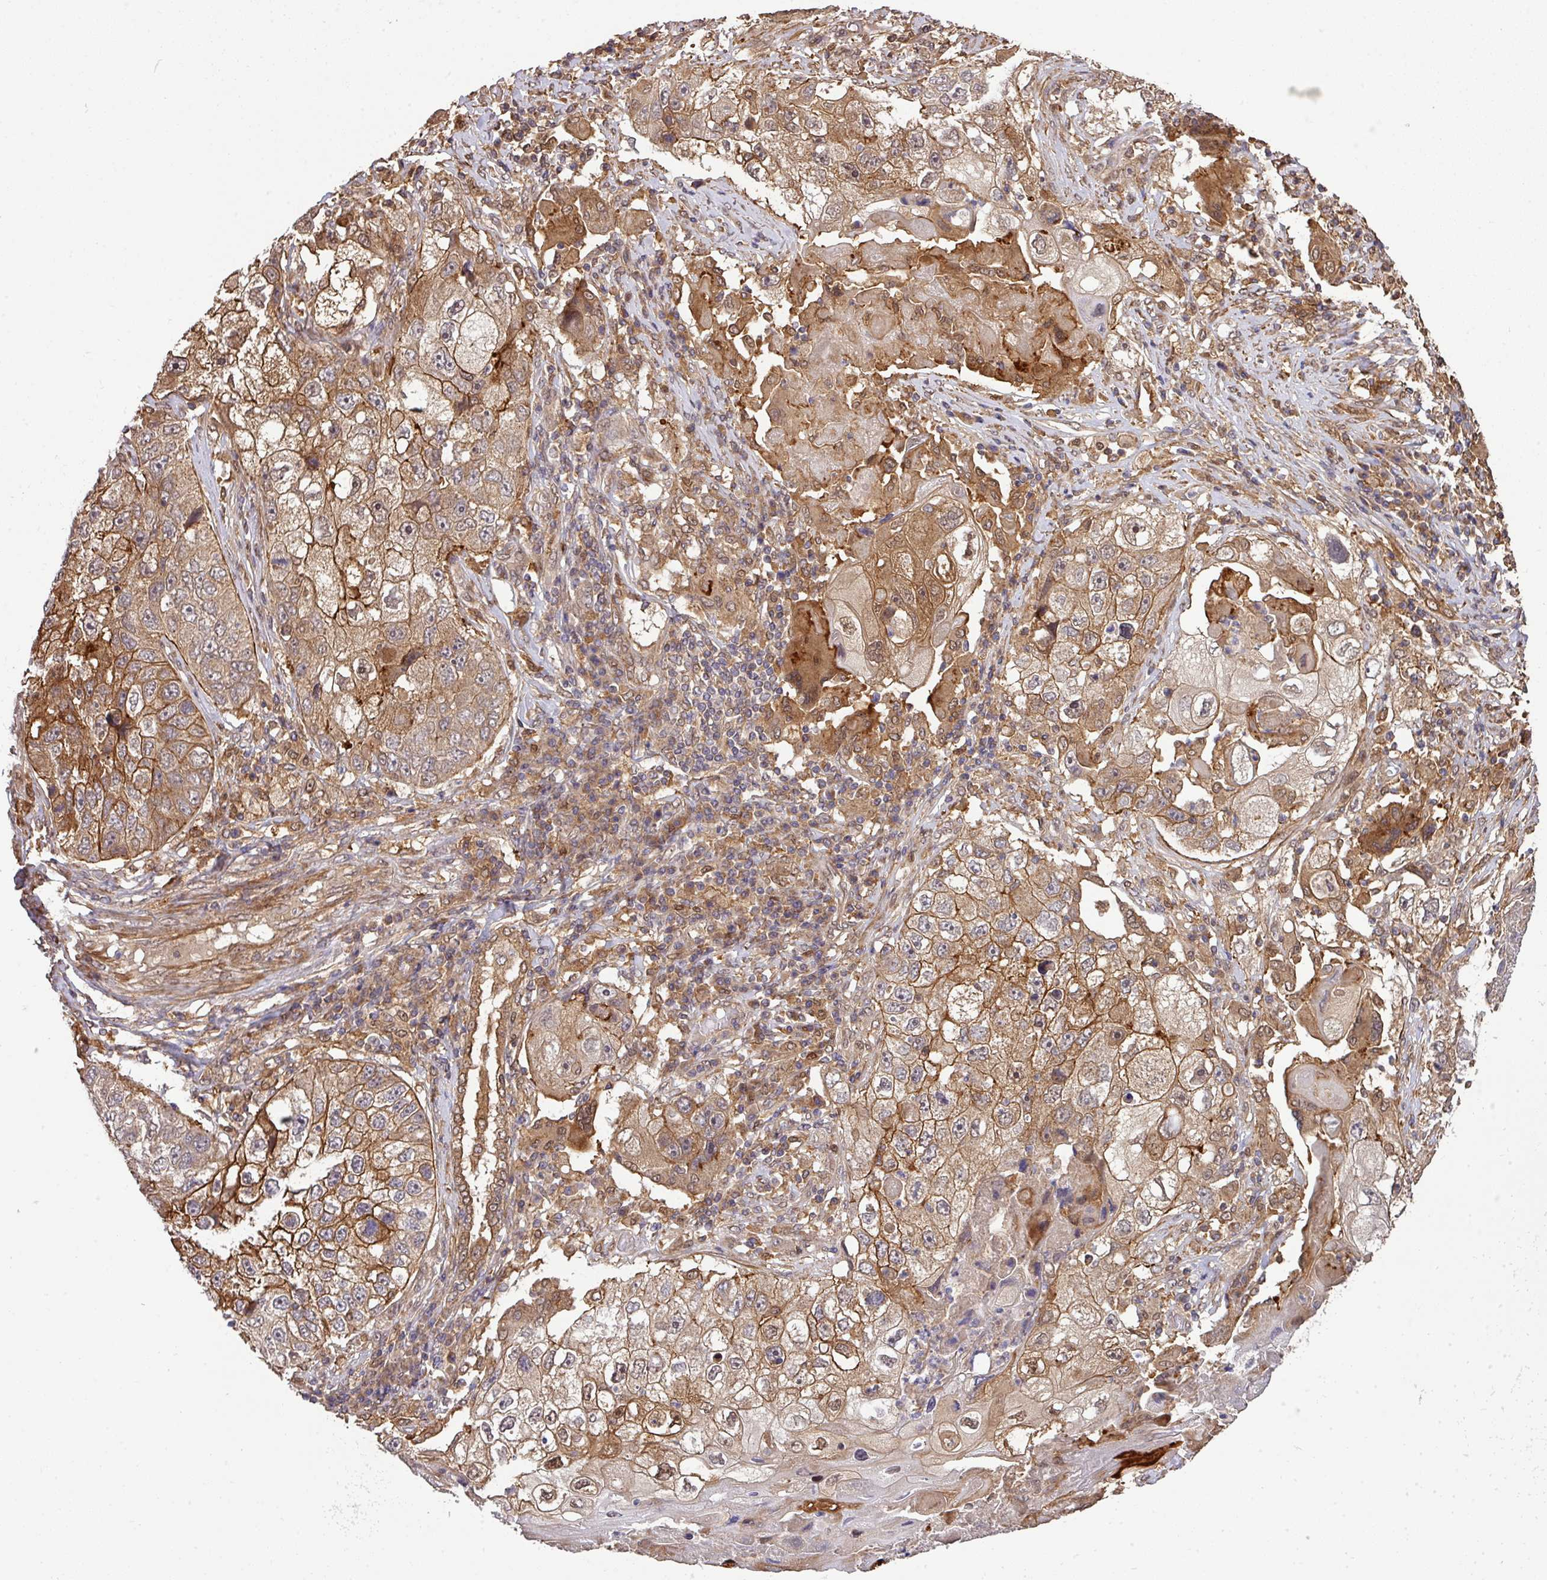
{"staining": {"intensity": "moderate", "quantity": ">75%", "location": "cytoplasmic/membranous"}, "tissue": "lung cancer", "cell_type": "Tumor cells", "image_type": "cancer", "snomed": [{"axis": "morphology", "description": "Squamous cell carcinoma, NOS"}, {"axis": "topography", "description": "Lung"}], "caption": "IHC micrograph of lung cancer stained for a protein (brown), which displays medium levels of moderate cytoplasmic/membranous positivity in about >75% of tumor cells.", "gene": "ARPIN", "patient": {"sex": "male", "age": 61}}